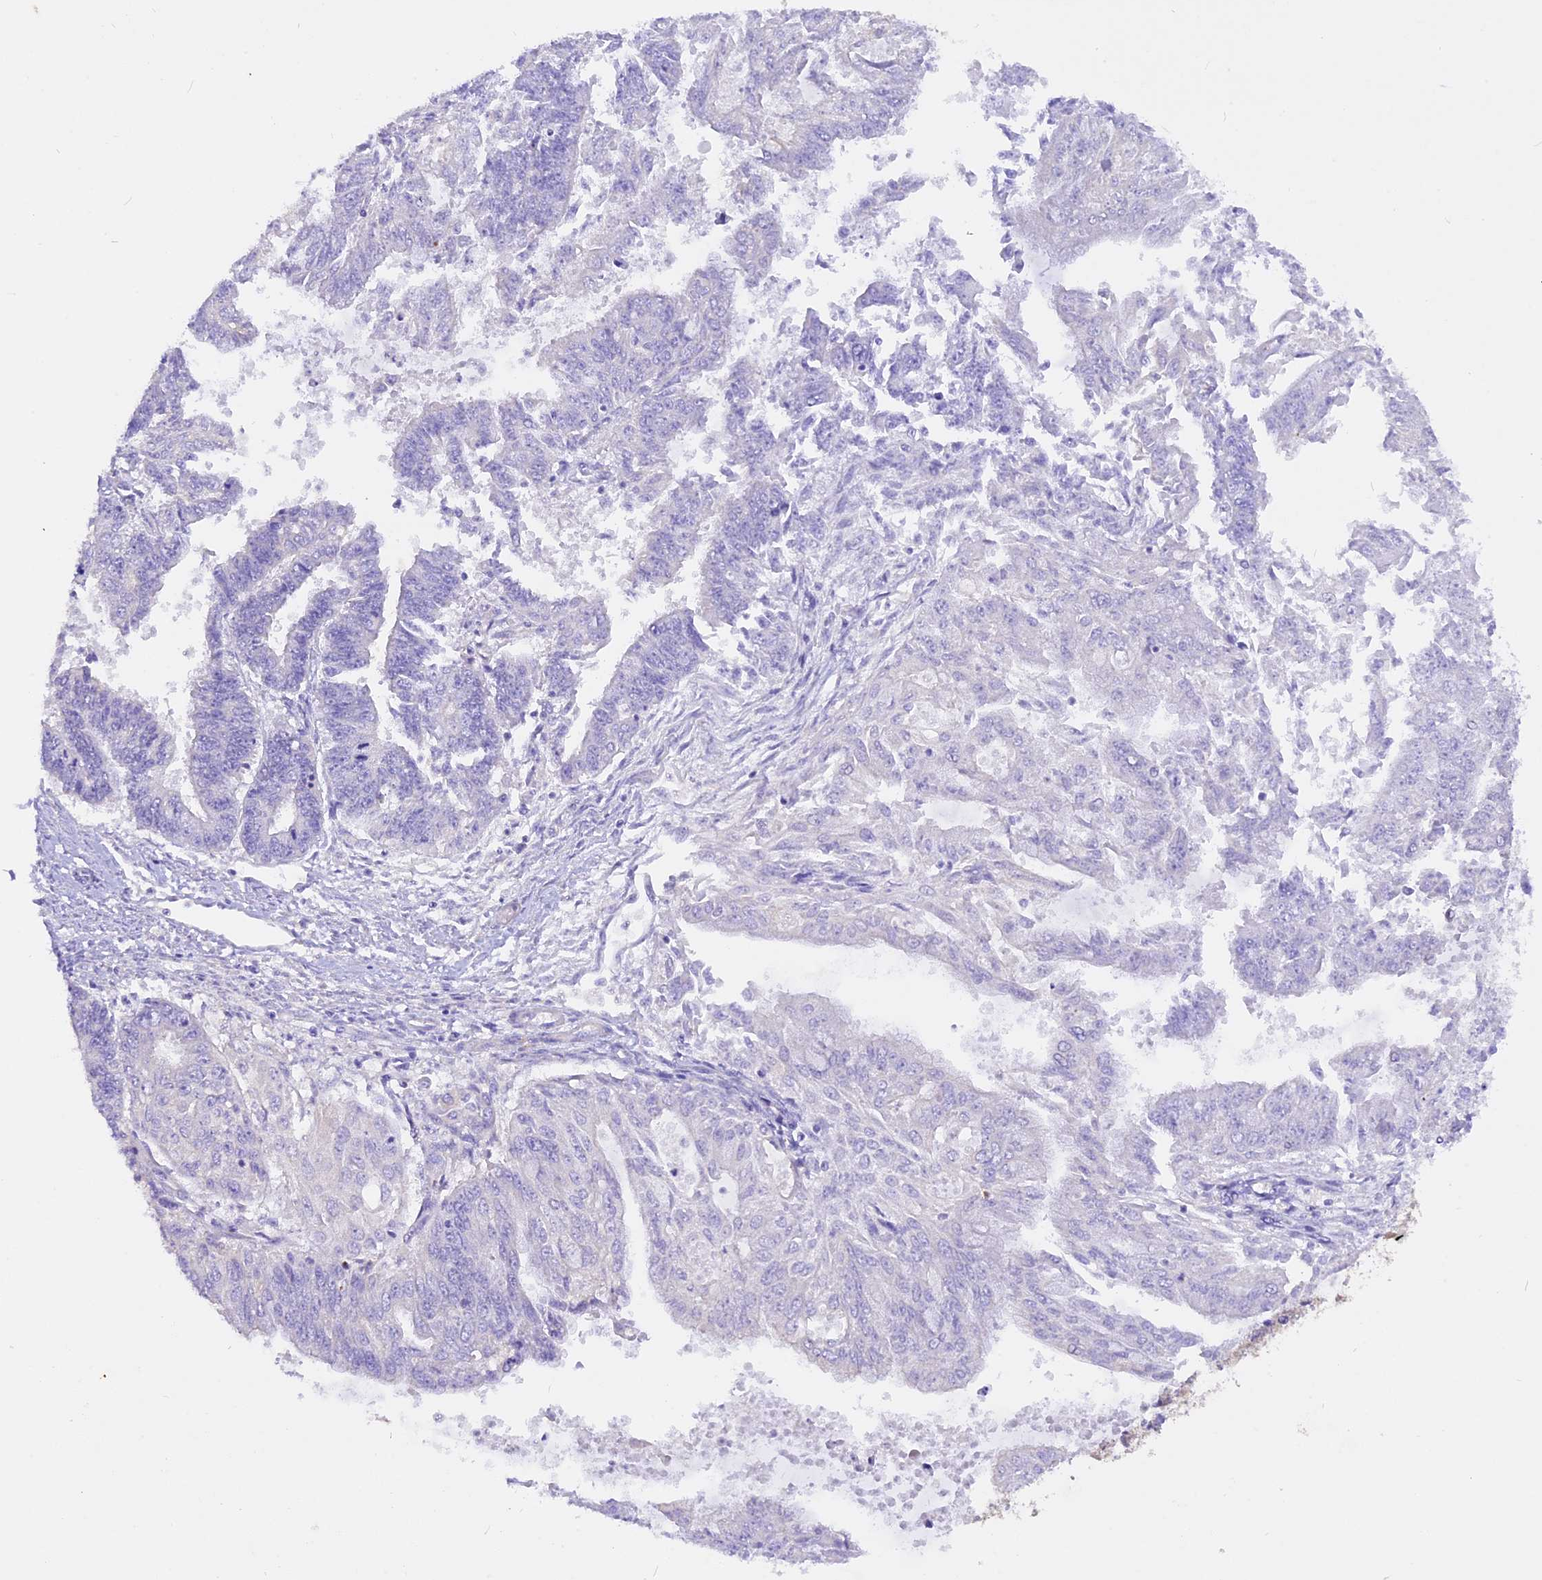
{"staining": {"intensity": "negative", "quantity": "none", "location": "none"}, "tissue": "endometrial cancer", "cell_type": "Tumor cells", "image_type": "cancer", "snomed": [{"axis": "morphology", "description": "Adenocarcinoma, NOS"}, {"axis": "topography", "description": "Endometrium"}], "caption": "Endometrial cancer was stained to show a protein in brown. There is no significant positivity in tumor cells. Brightfield microscopy of immunohistochemistry stained with DAB (brown) and hematoxylin (blue), captured at high magnification.", "gene": "AP3B2", "patient": {"sex": "female", "age": 73}}